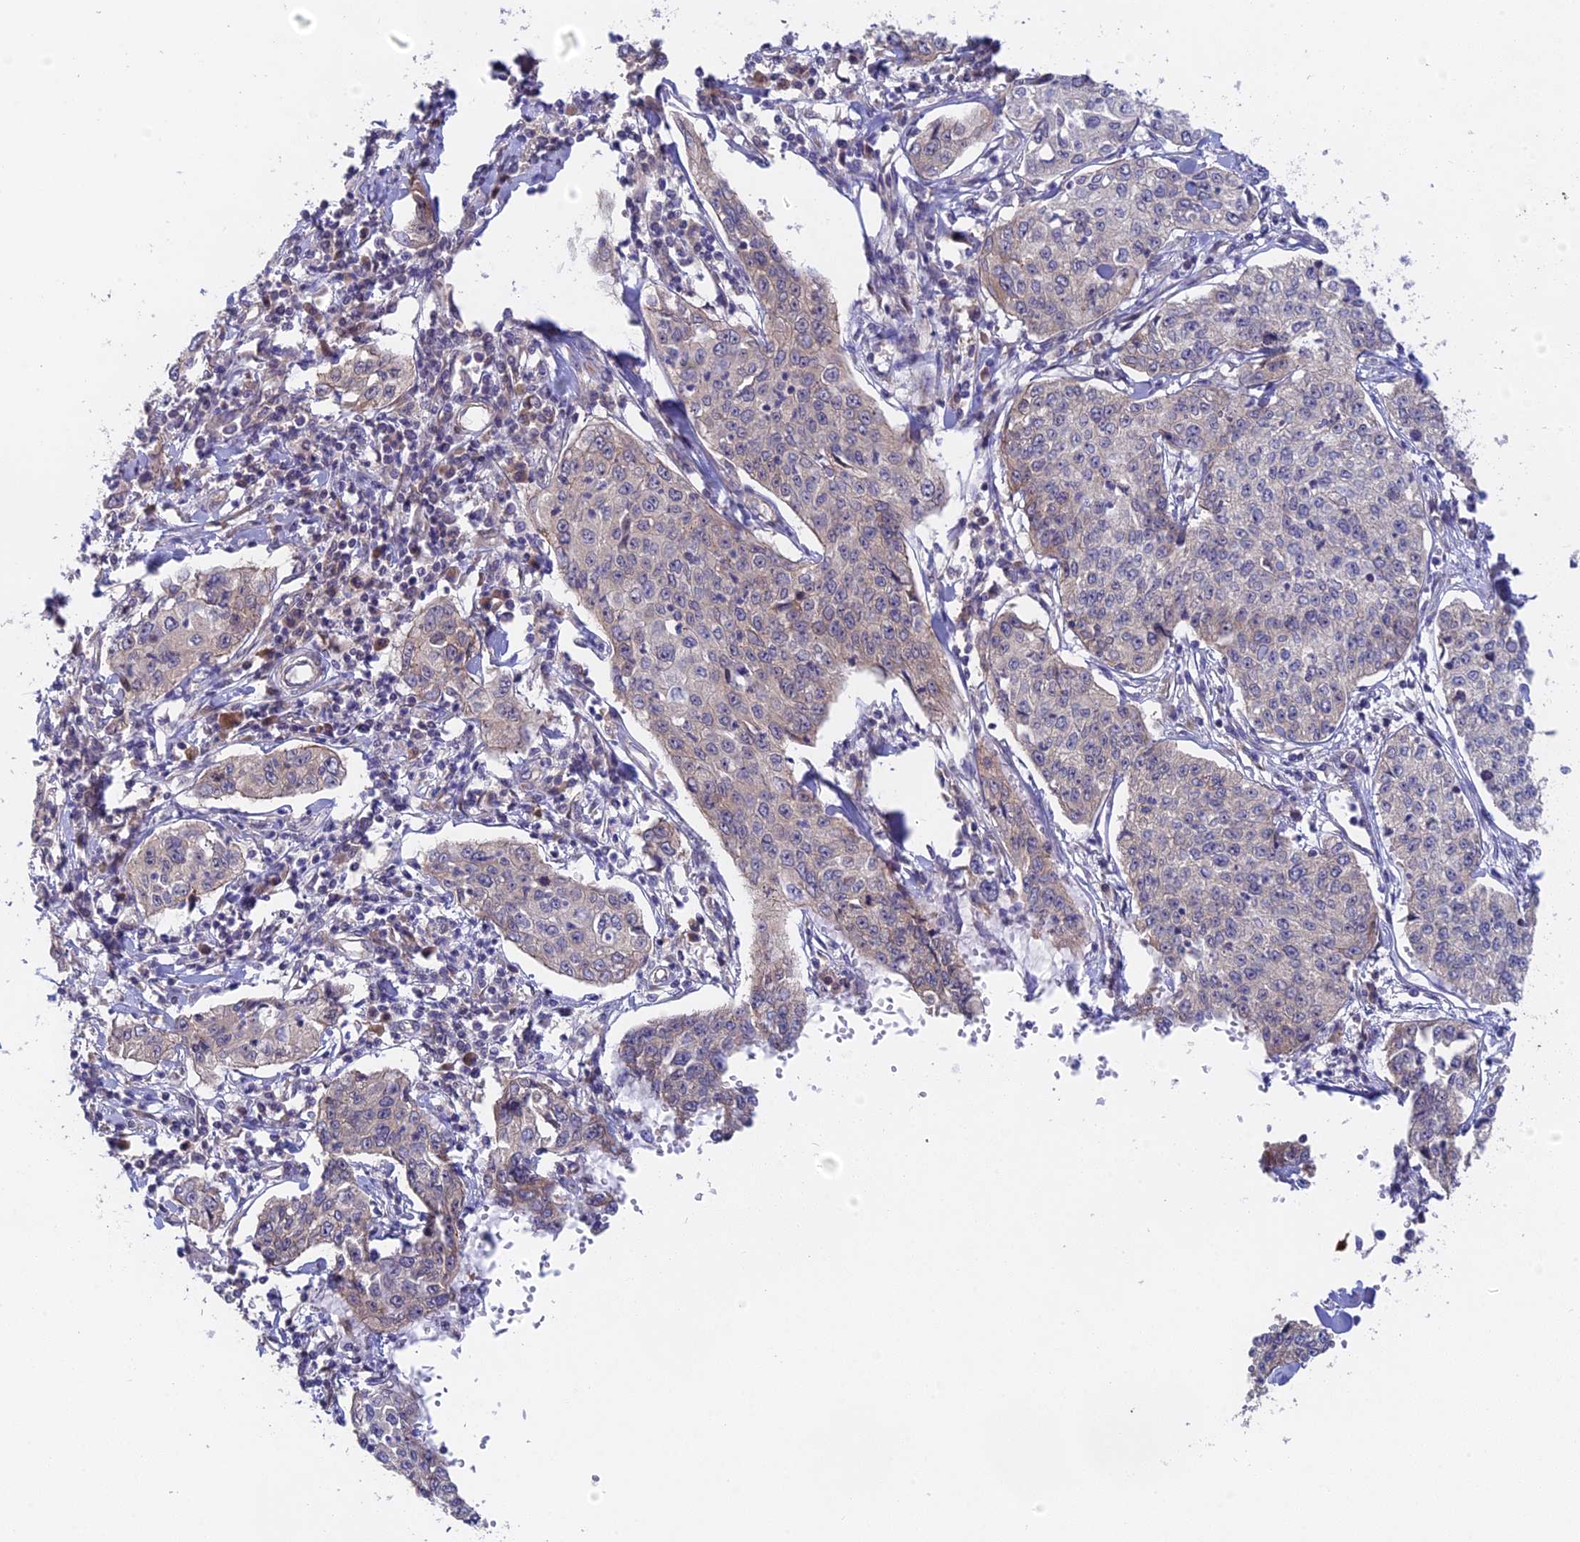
{"staining": {"intensity": "negative", "quantity": "none", "location": "none"}, "tissue": "cervical cancer", "cell_type": "Tumor cells", "image_type": "cancer", "snomed": [{"axis": "morphology", "description": "Squamous cell carcinoma, NOS"}, {"axis": "topography", "description": "Cervix"}], "caption": "An immunohistochemistry (IHC) photomicrograph of cervical cancer is shown. There is no staining in tumor cells of cervical cancer. (IHC, brightfield microscopy, high magnification).", "gene": "TENT4B", "patient": {"sex": "female", "age": 35}}